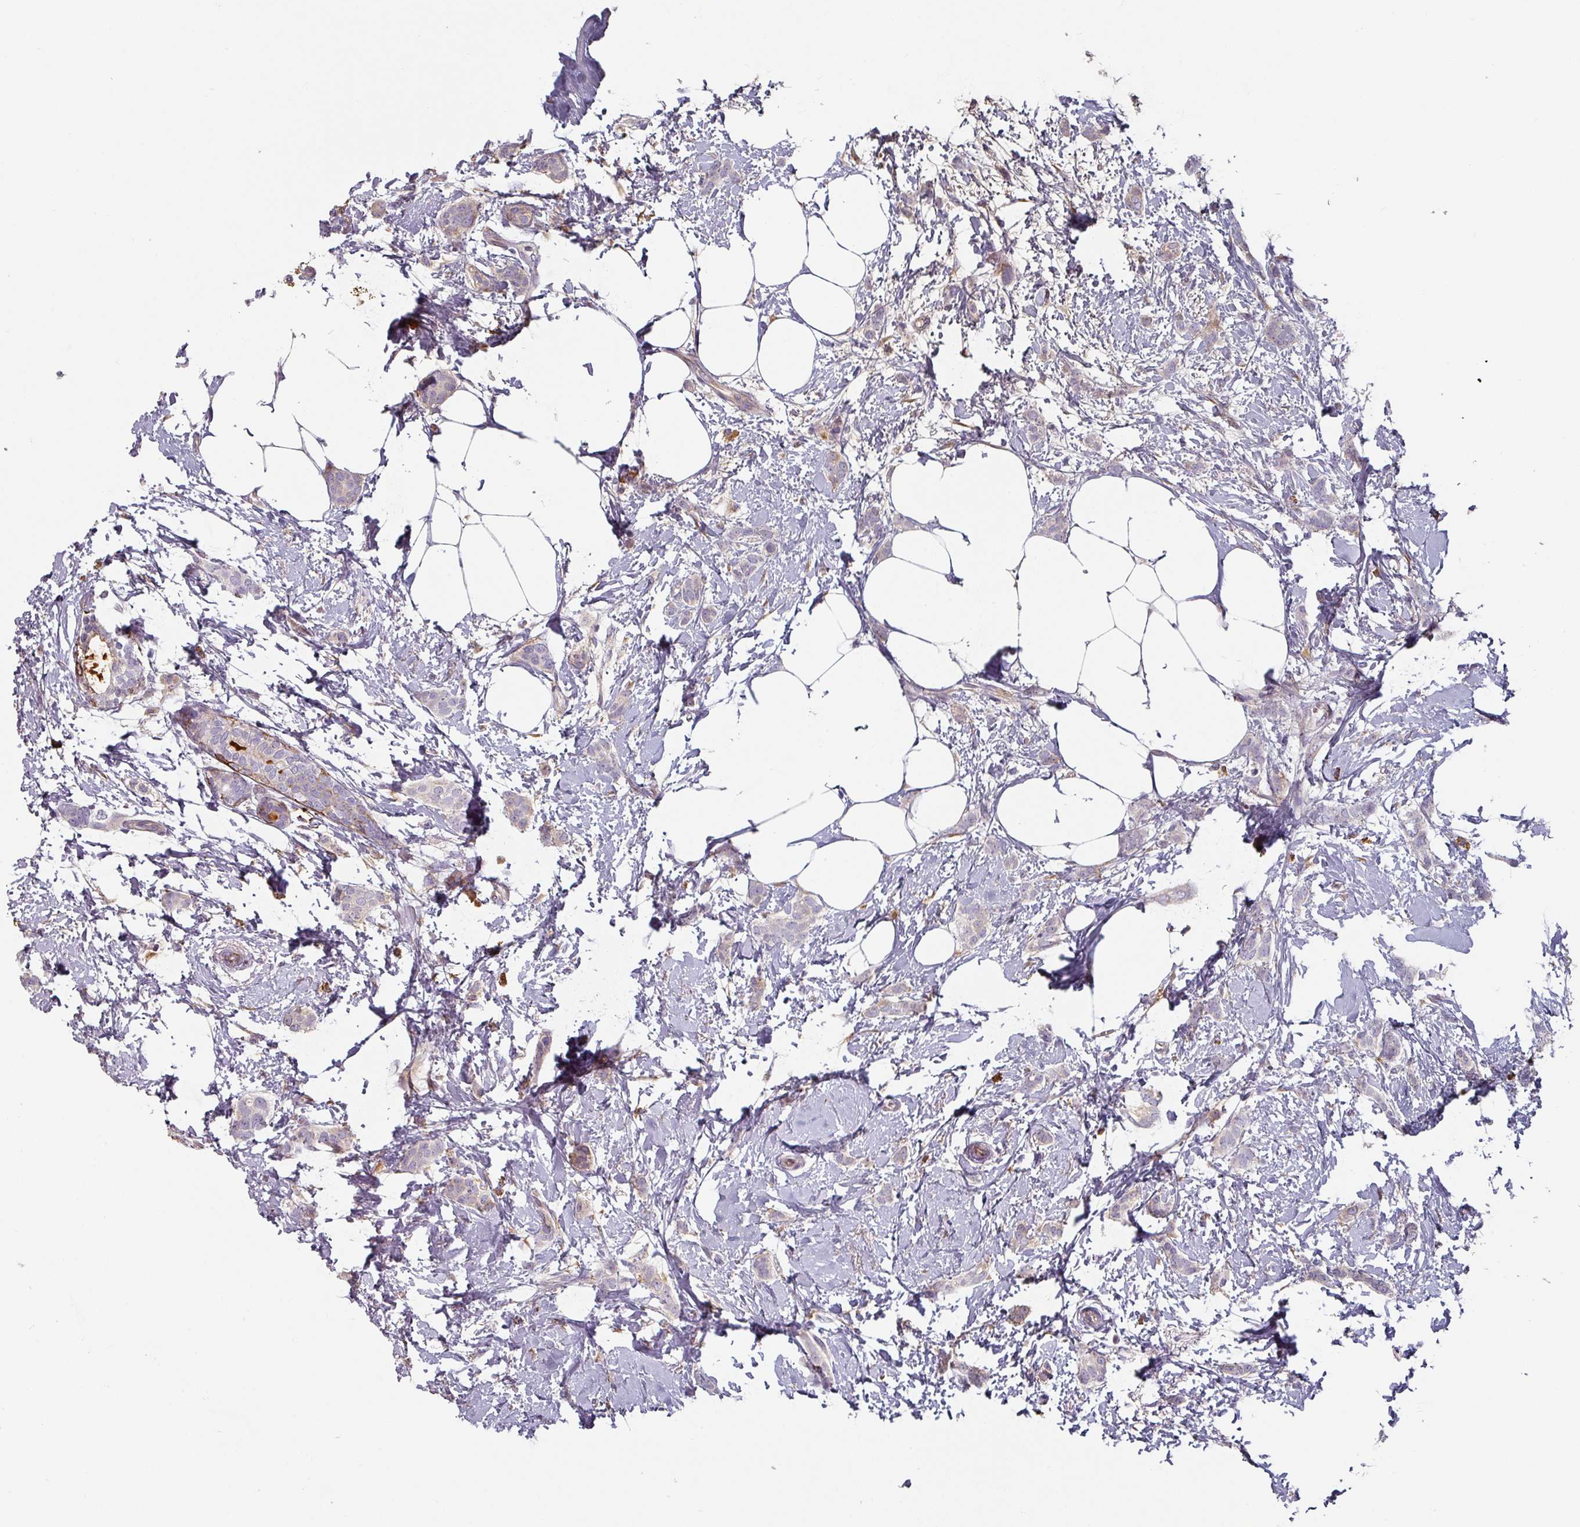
{"staining": {"intensity": "negative", "quantity": "none", "location": "none"}, "tissue": "breast cancer", "cell_type": "Tumor cells", "image_type": "cancer", "snomed": [{"axis": "morphology", "description": "Duct carcinoma"}, {"axis": "topography", "description": "Breast"}], "caption": "Human infiltrating ductal carcinoma (breast) stained for a protein using IHC demonstrates no expression in tumor cells.", "gene": "CEP78", "patient": {"sex": "female", "age": 72}}